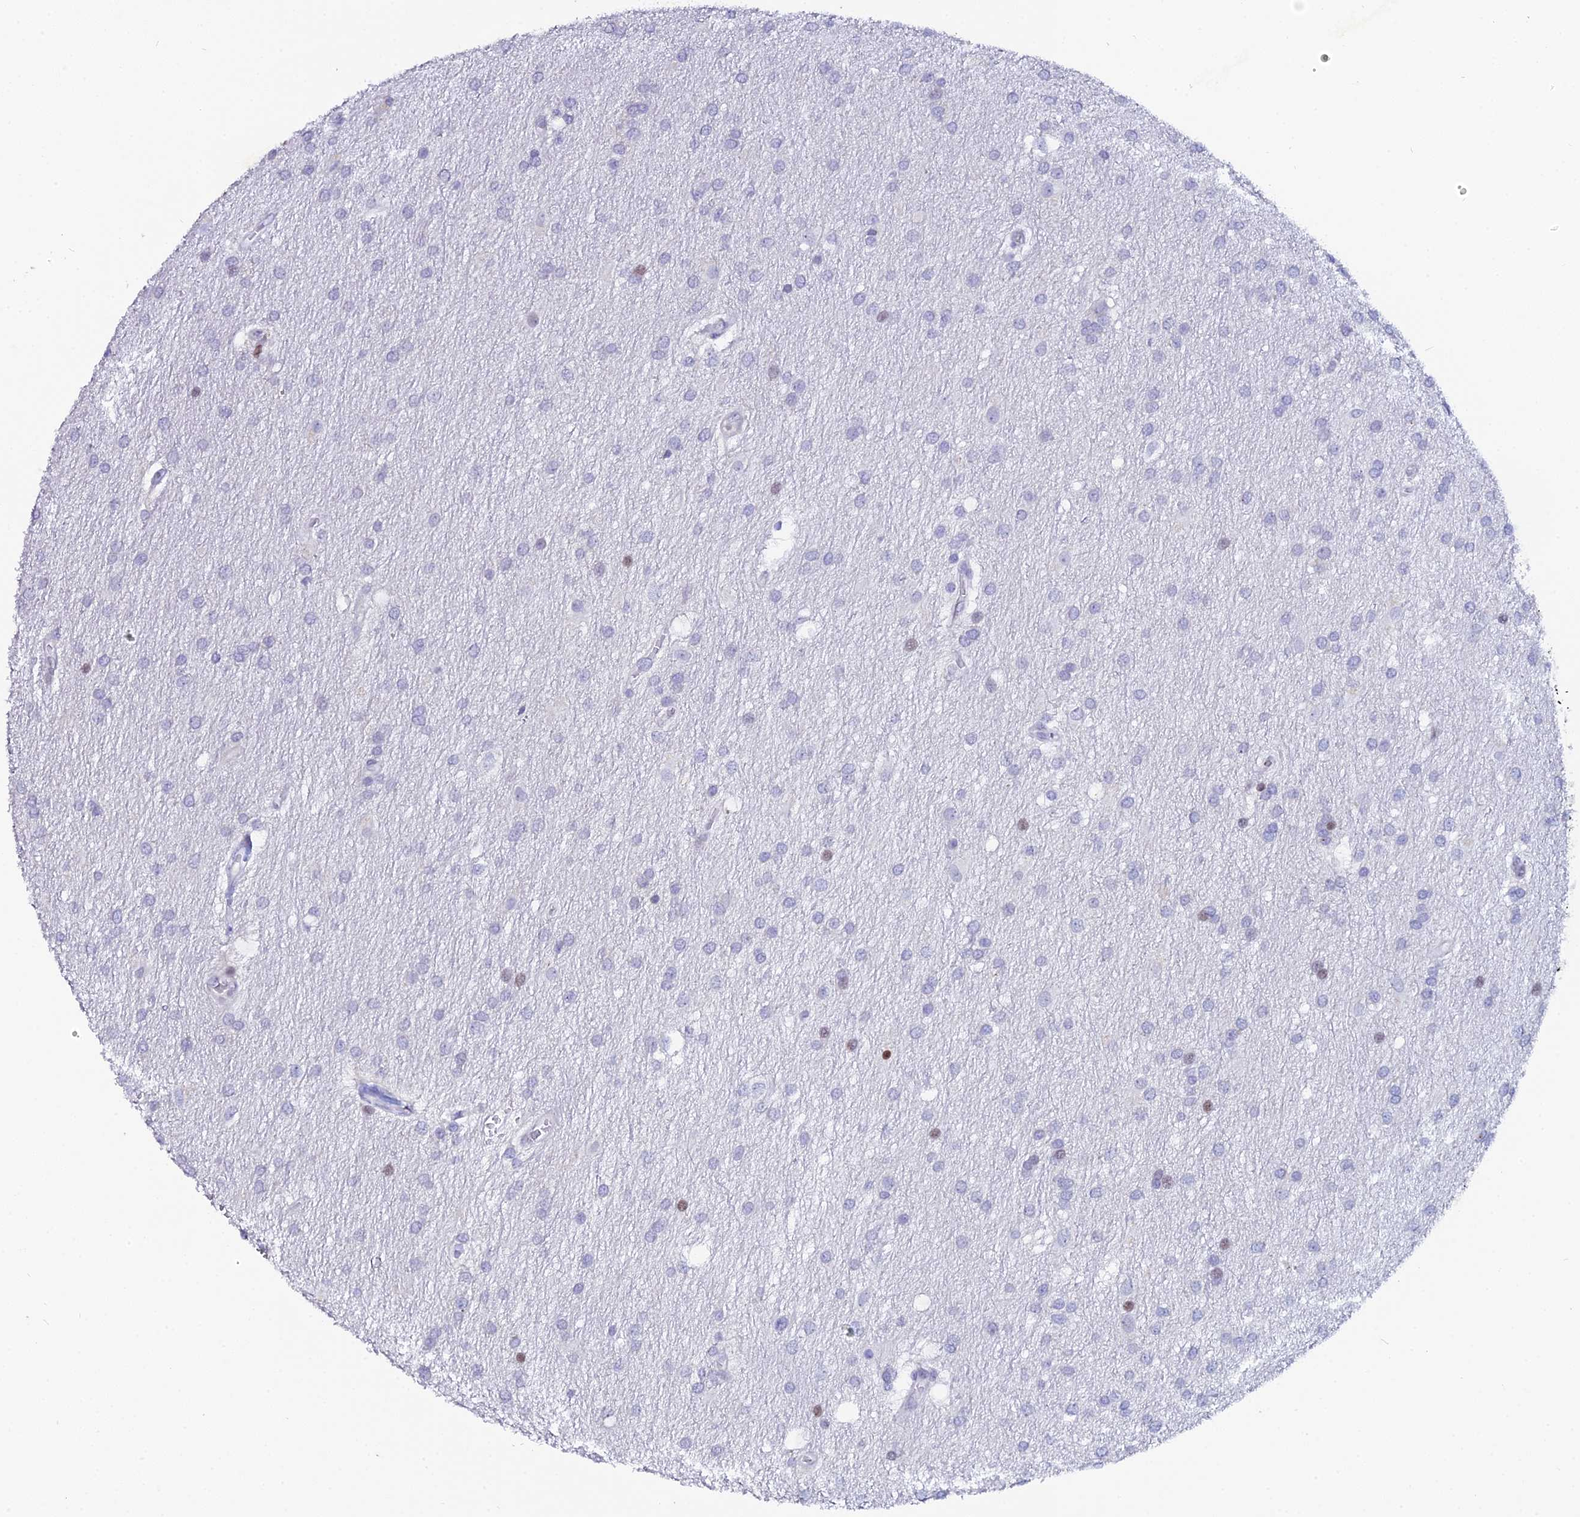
{"staining": {"intensity": "moderate", "quantity": "<25%", "location": "nuclear"}, "tissue": "glioma", "cell_type": "Tumor cells", "image_type": "cancer", "snomed": [{"axis": "morphology", "description": "Glioma, malignant, Low grade"}, {"axis": "topography", "description": "Brain"}], "caption": "Glioma stained with immunohistochemistry reveals moderate nuclear expression in approximately <25% of tumor cells.", "gene": "MYNN", "patient": {"sex": "male", "age": 66}}